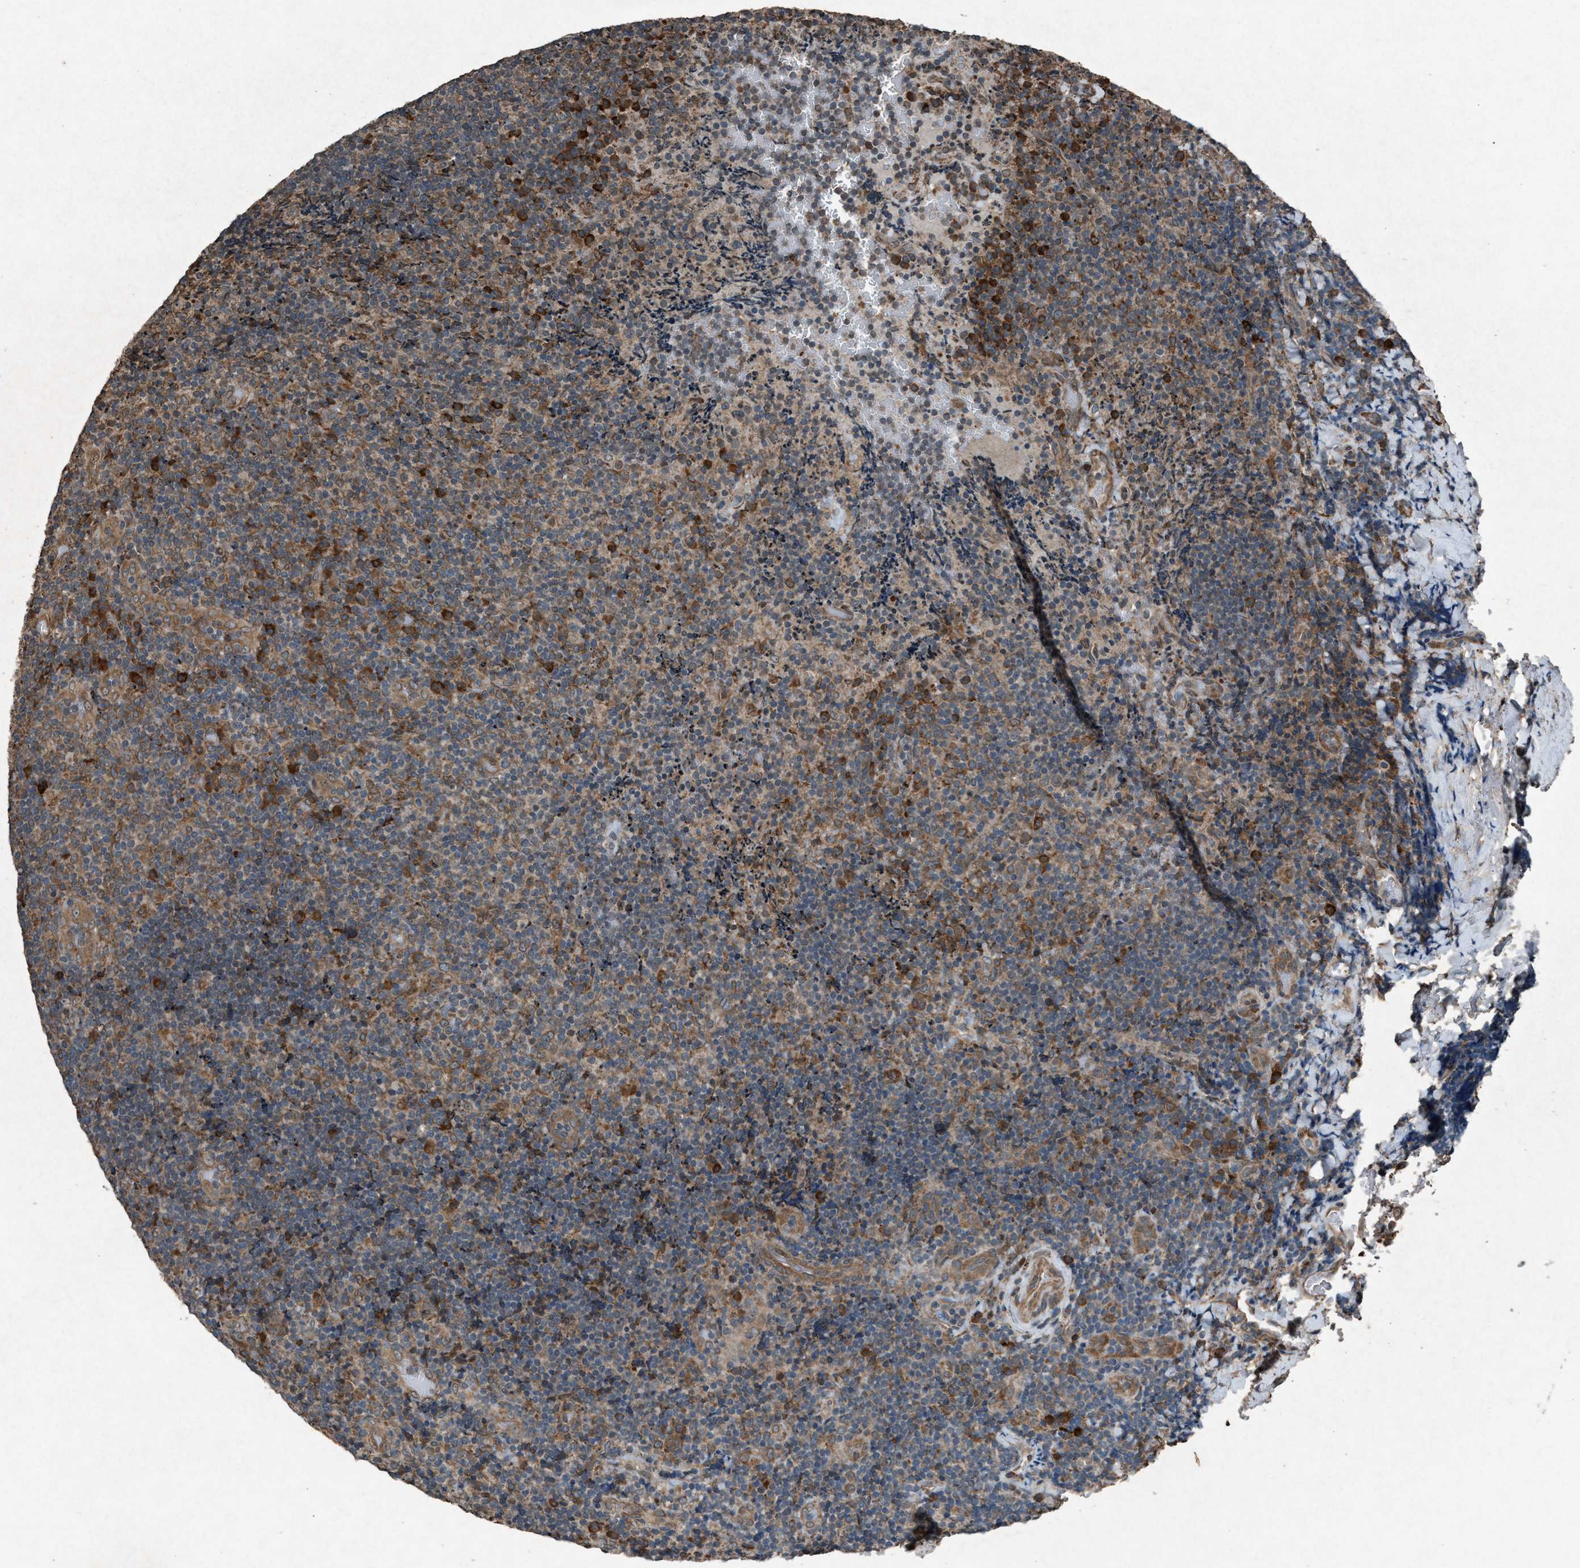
{"staining": {"intensity": "moderate", "quantity": ">75%", "location": "cytoplasmic/membranous"}, "tissue": "lymphoma", "cell_type": "Tumor cells", "image_type": "cancer", "snomed": [{"axis": "morphology", "description": "Malignant lymphoma, non-Hodgkin's type, High grade"}, {"axis": "topography", "description": "Tonsil"}], "caption": "The histopathology image demonstrates staining of high-grade malignant lymphoma, non-Hodgkin's type, revealing moderate cytoplasmic/membranous protein staining (brown color) within tumor cells. The protein is shown in brown color, while the nuclei are stained blue.", "gene": "CALR", "patient": {"sex": "female", "age": 36}}